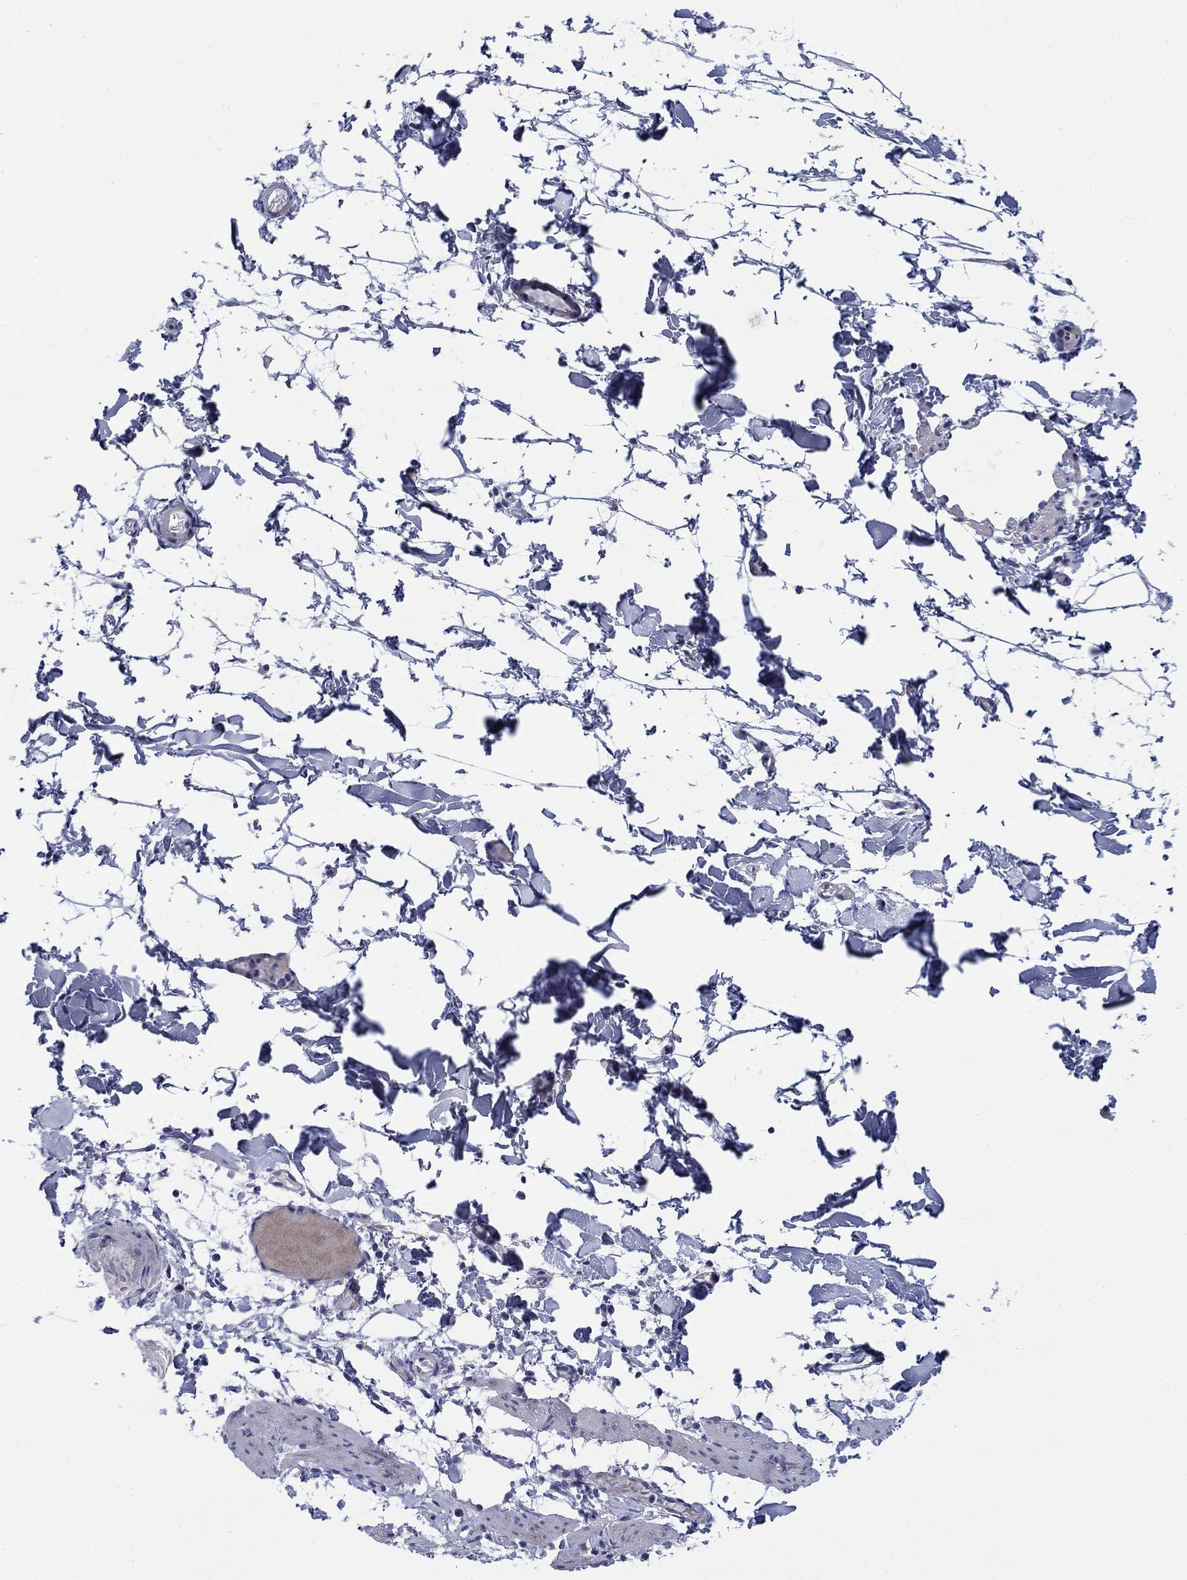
{"staining": {"intensity": "negative", "quantity": "none", "location": "none"}, "tissue": "adipose tissue", "cell_type": "Adipocytes", "image_type": "normal", "snomed": [{"axis": "morphology", "description": "Normal tissue, NOS"}, {"axis": "topography", "description": "Gallbladder"}, {"axis": "topography", "description": "Peripheral nerve tissue"}], "caption": "Adipocytes are negative for protein expression in normal human adipose tissue. (DAB (3,3'-diaminobenzidine) IHC visualized using brightfield microscopy, high magnification).", "gene": "SVEP1", "patient": {"sex": "female", "age": 45}}